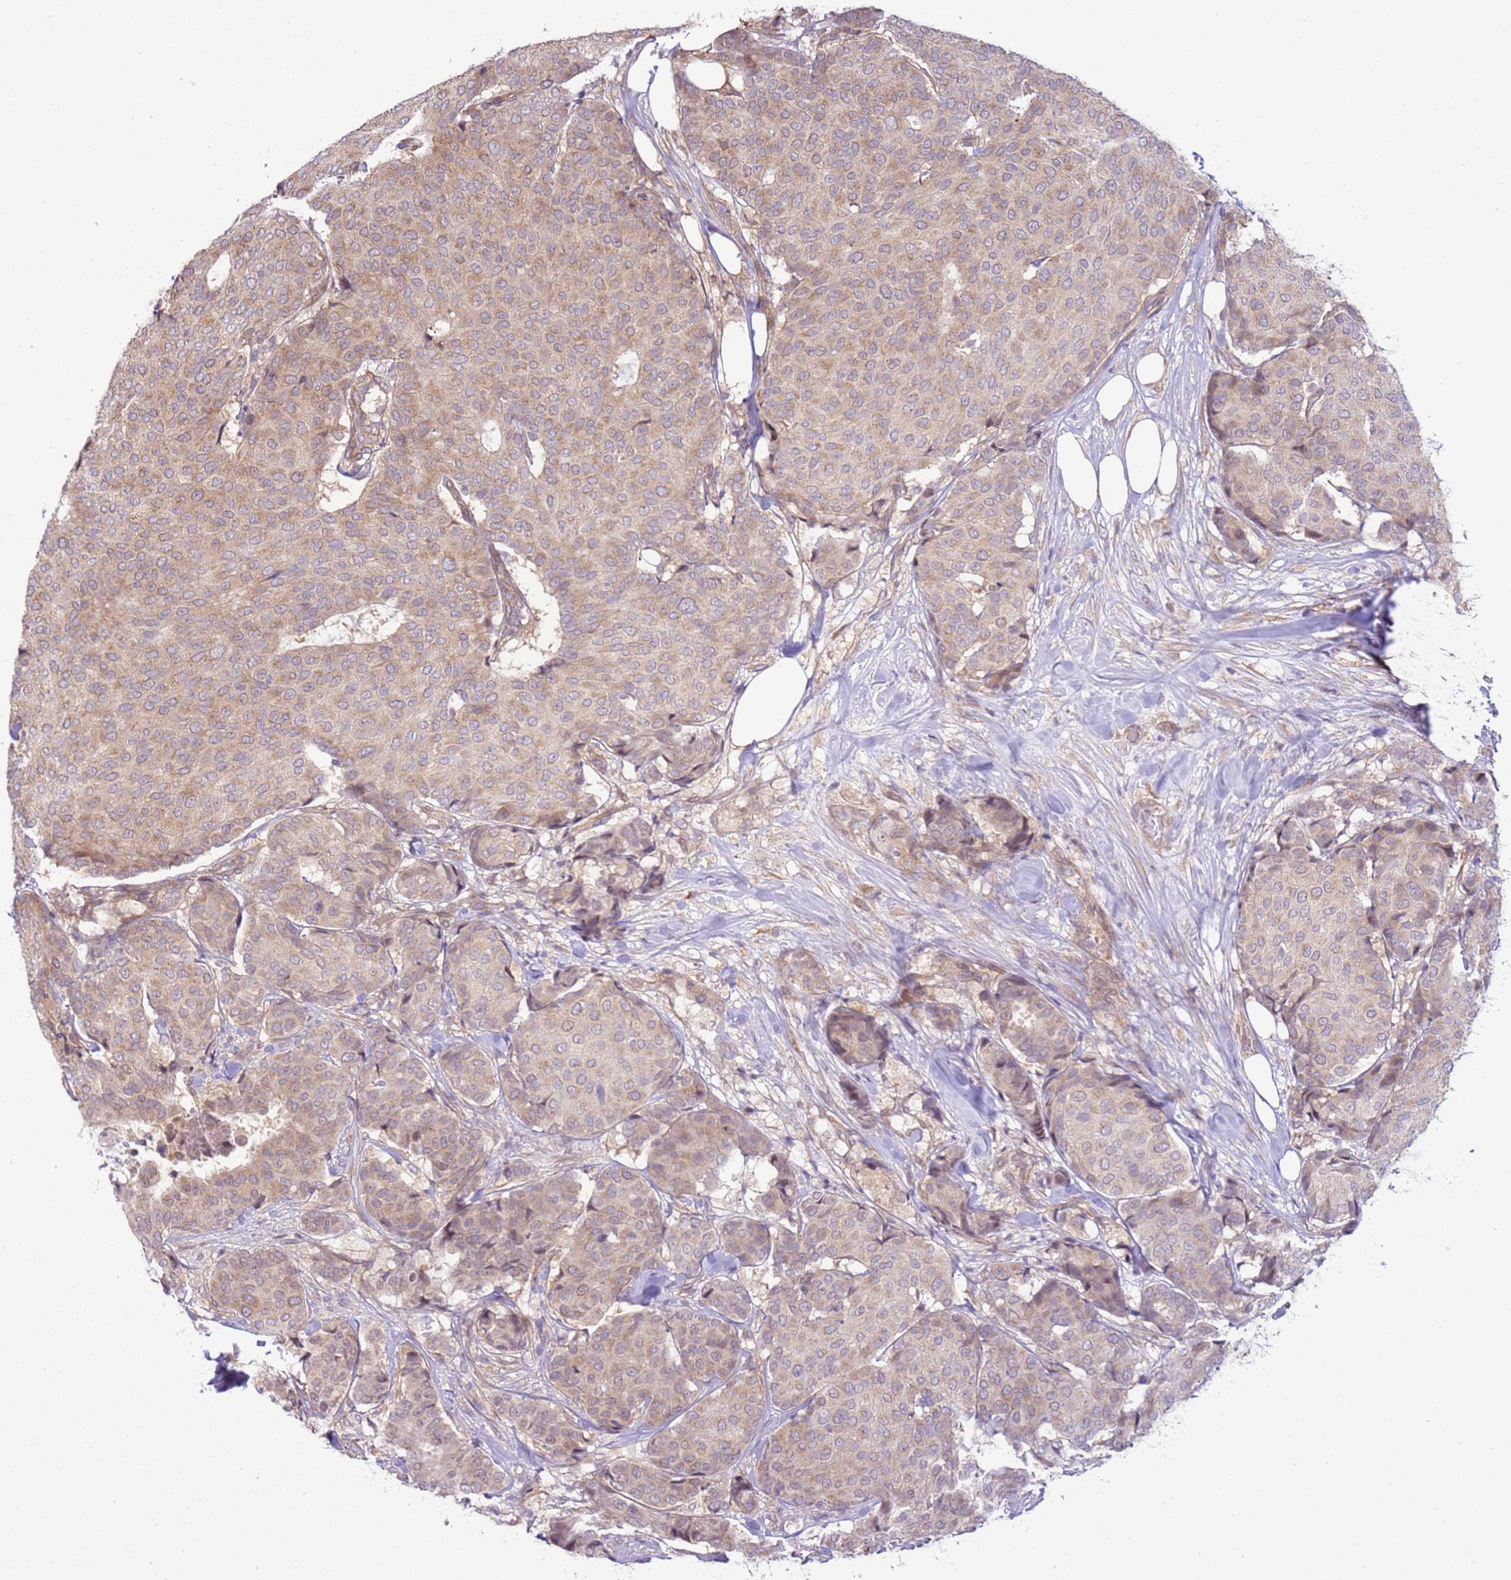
{"staining": {"intensity": "weak", "quantity": "25%-75%", "location": "cytoplasmic/membranous"}, "tissue": "breast cancer", "cell_type": "Tumor cells", "image_type": "cancer", "snomed": [{"axis": "morphology", "description": "Duct carcinoma"}, {"axis": "topography", "description": "Breast"}], "caption": "This is a micrograph of immunohistochemistry staining of breast cancer, which shows weak positivity in the cytoplasmic/membranous of tumor cells.", "gene": "SCARA3", "patient": {"sex": "female", "age": 75}}